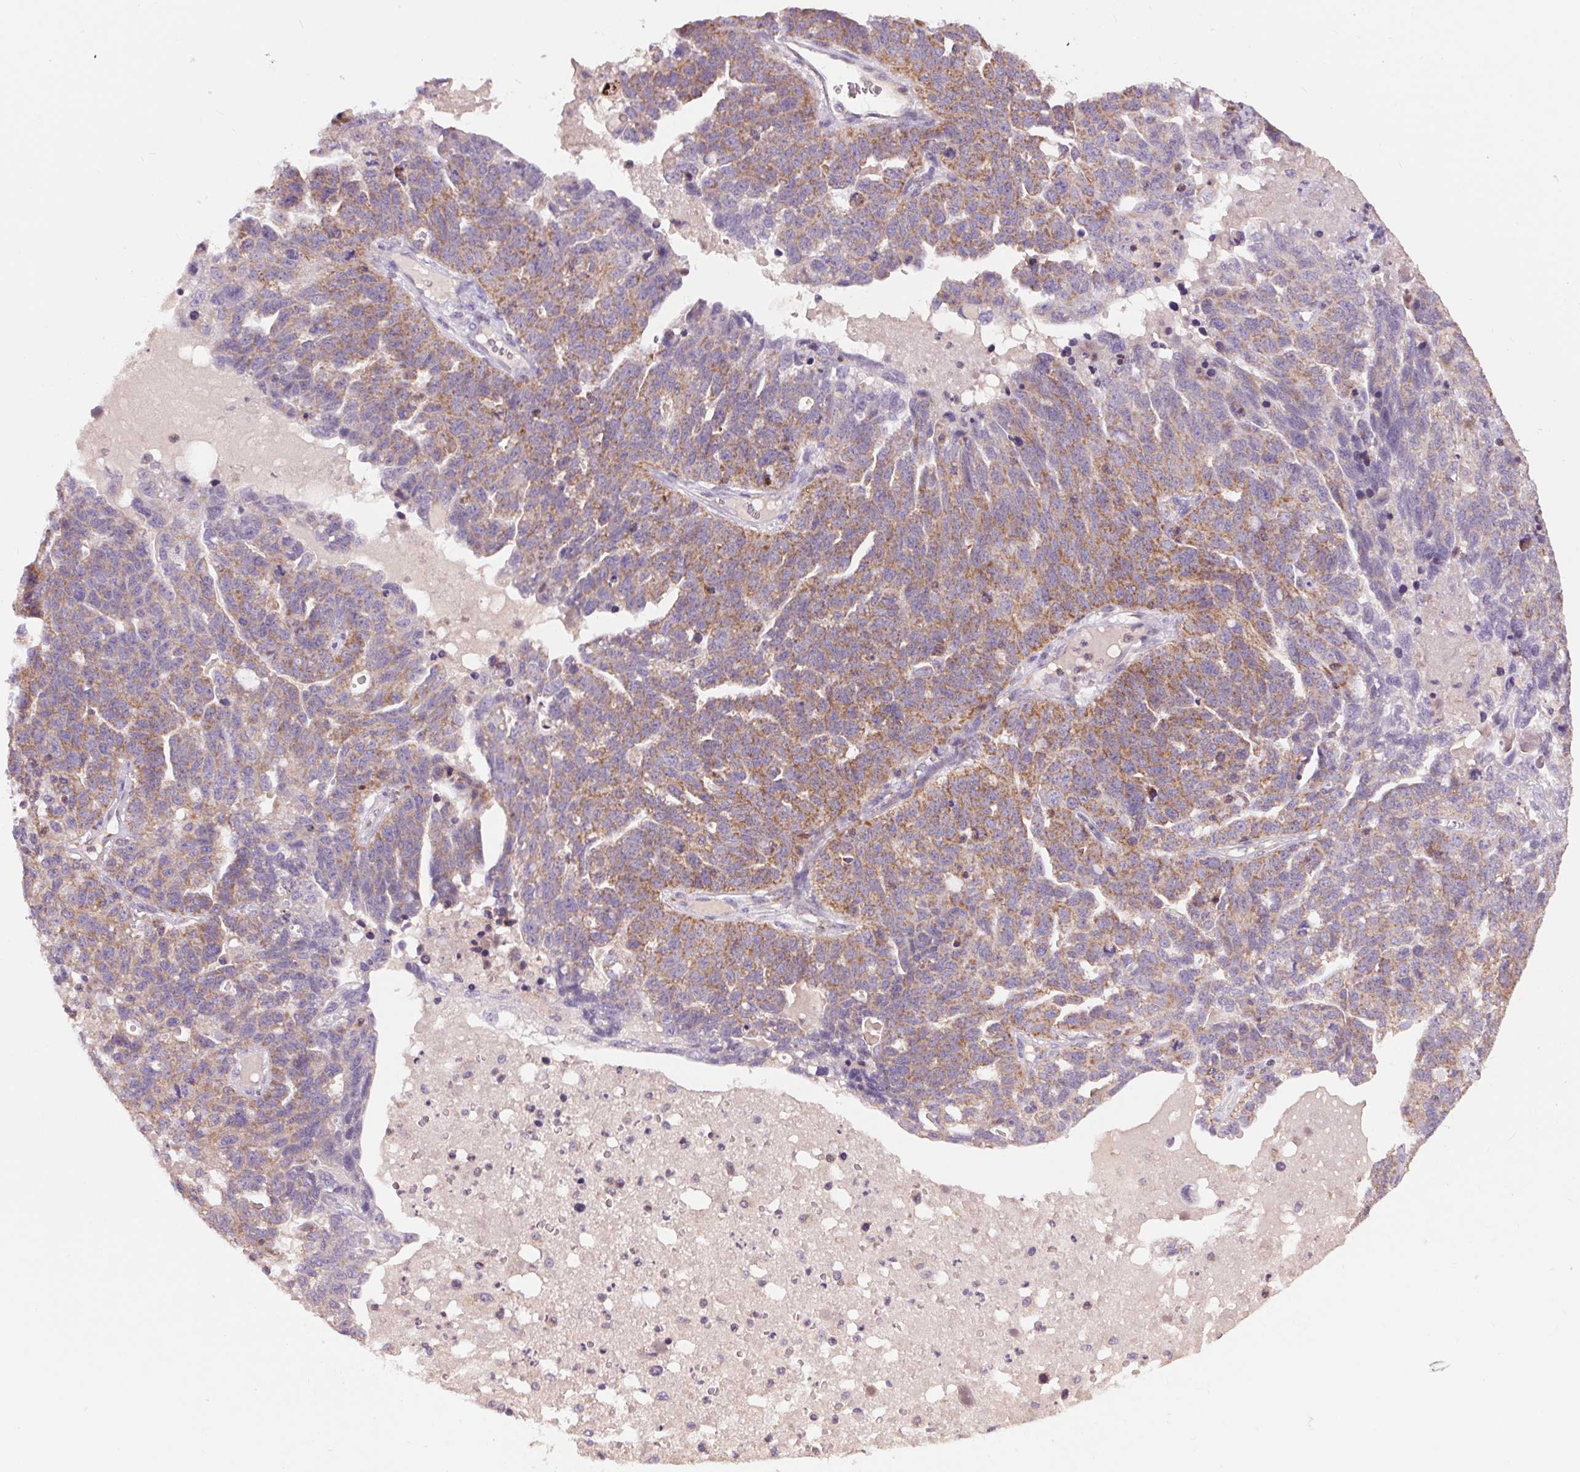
{"staining": {"intensity": "moderate", "quantity": "25%-75%", "location": "cytoplasmic/membranous"}, "tissue": "ovarian cancer", "cell_type": "Tumor cells", "image_type": "cancer", "snomed": [{"axis": "morphology", "description": "Cystadenocarcinoma, serous, NOS"}, {"axis": "topography", "description": "Ovary"}], "caption": "About 25%-75% of tumor cells in human serous cystadenocarcinoma (ovarian) show moderate cytoplasmic/membranous protein positivity as visualized by brown immunohistochemical staining.", "gene": "COX6A1", "patient": {"sex": "female", "age": 71}}